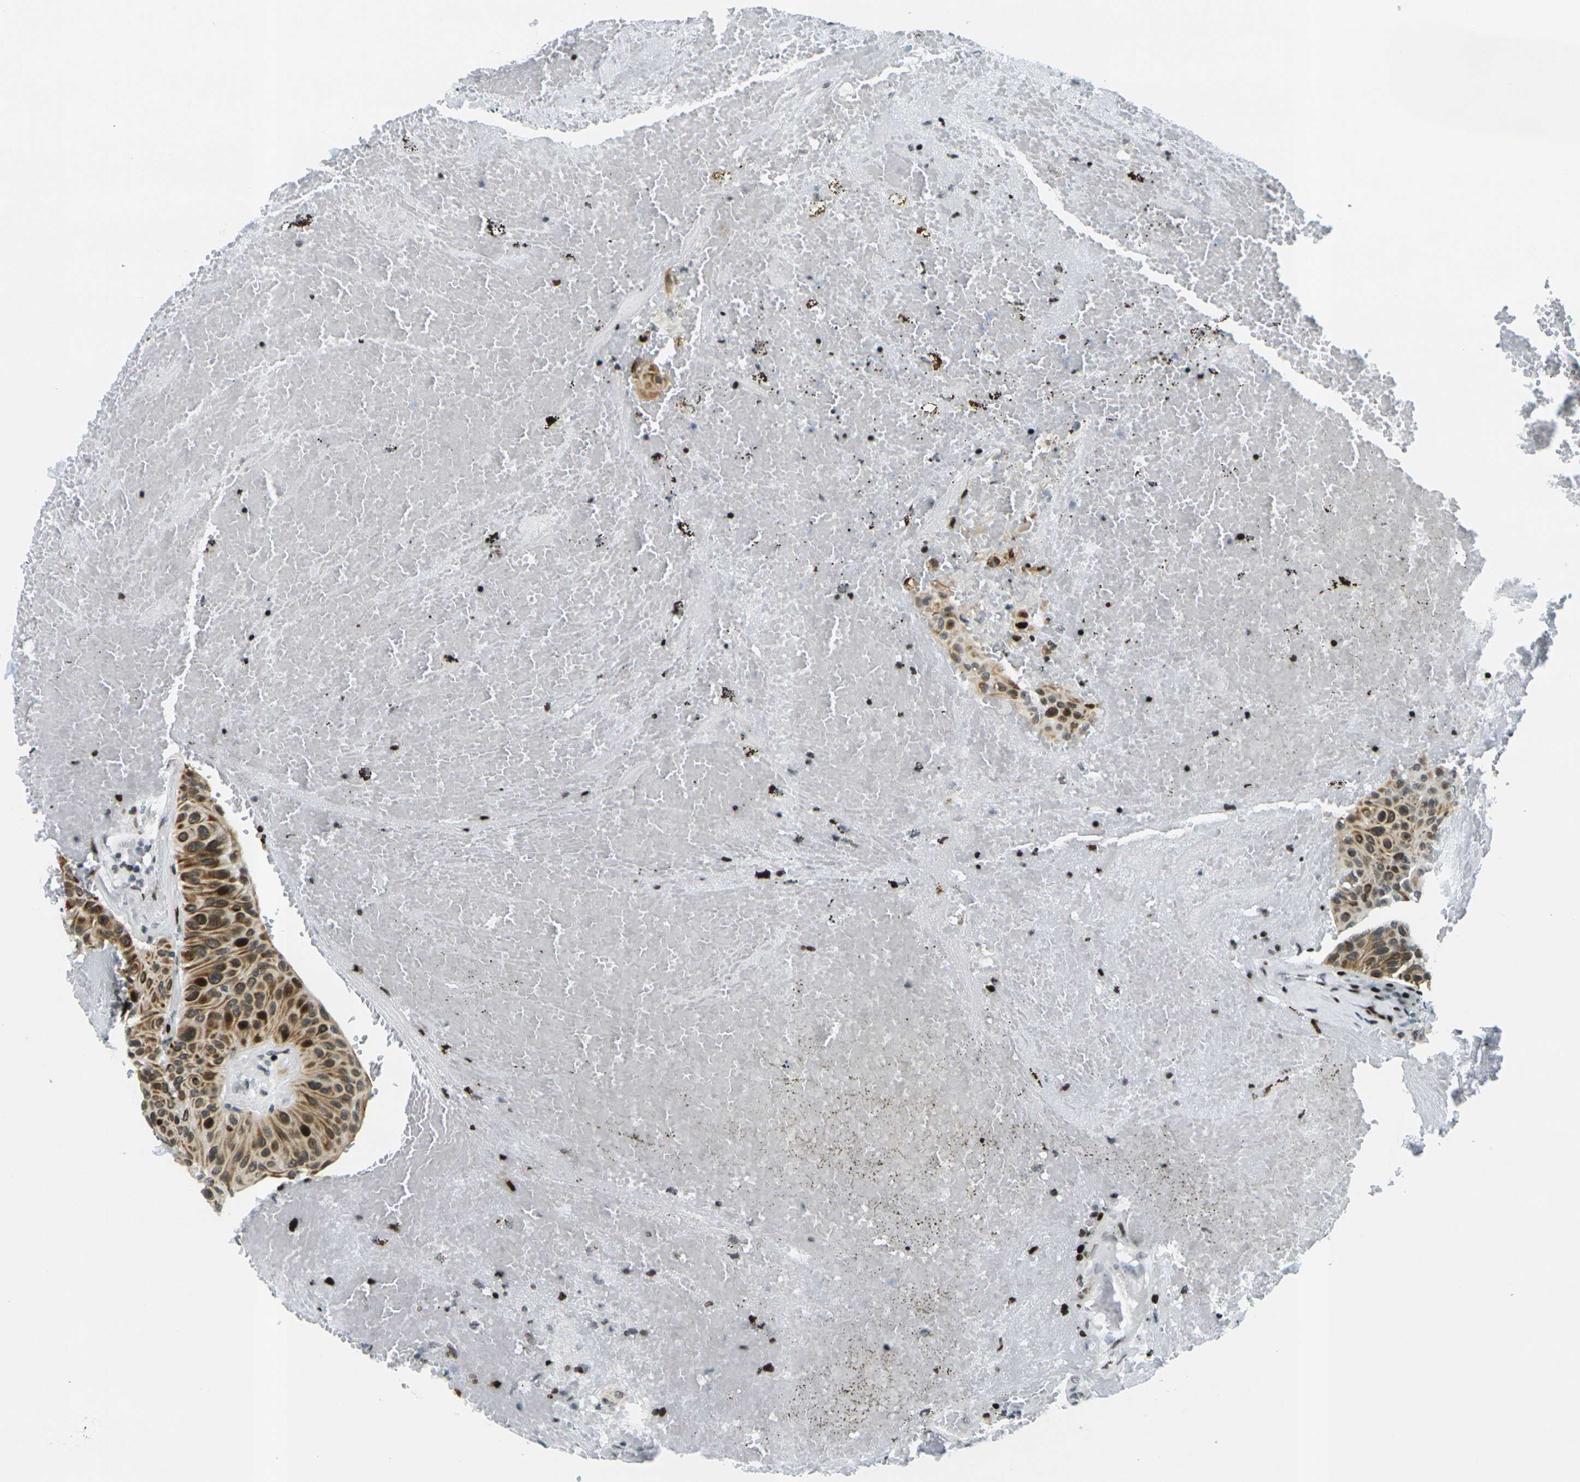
{"staining": {"intensity": "moderate", "quantity": ">75%", "location": "cytoplasmic/membranous,nuclear"}, "tissue": "urothelial cancer", "cell_type": "Tumor cells", "image_type": "cancer", "snomed": [{"axis": "morphology", "description": "Urothelial carcinoma, High grade"}, {"axis": "topography", "description": "Urinary bladder"}], "caption": "Protein expression analysis of human urothelial cancer reveals moderate cytoplasmic/membranous and nuclear positivity in approximately >75% of tumor cells.", "gene": "H3-3A", "patient": {"sex": "male", "age": 66}}